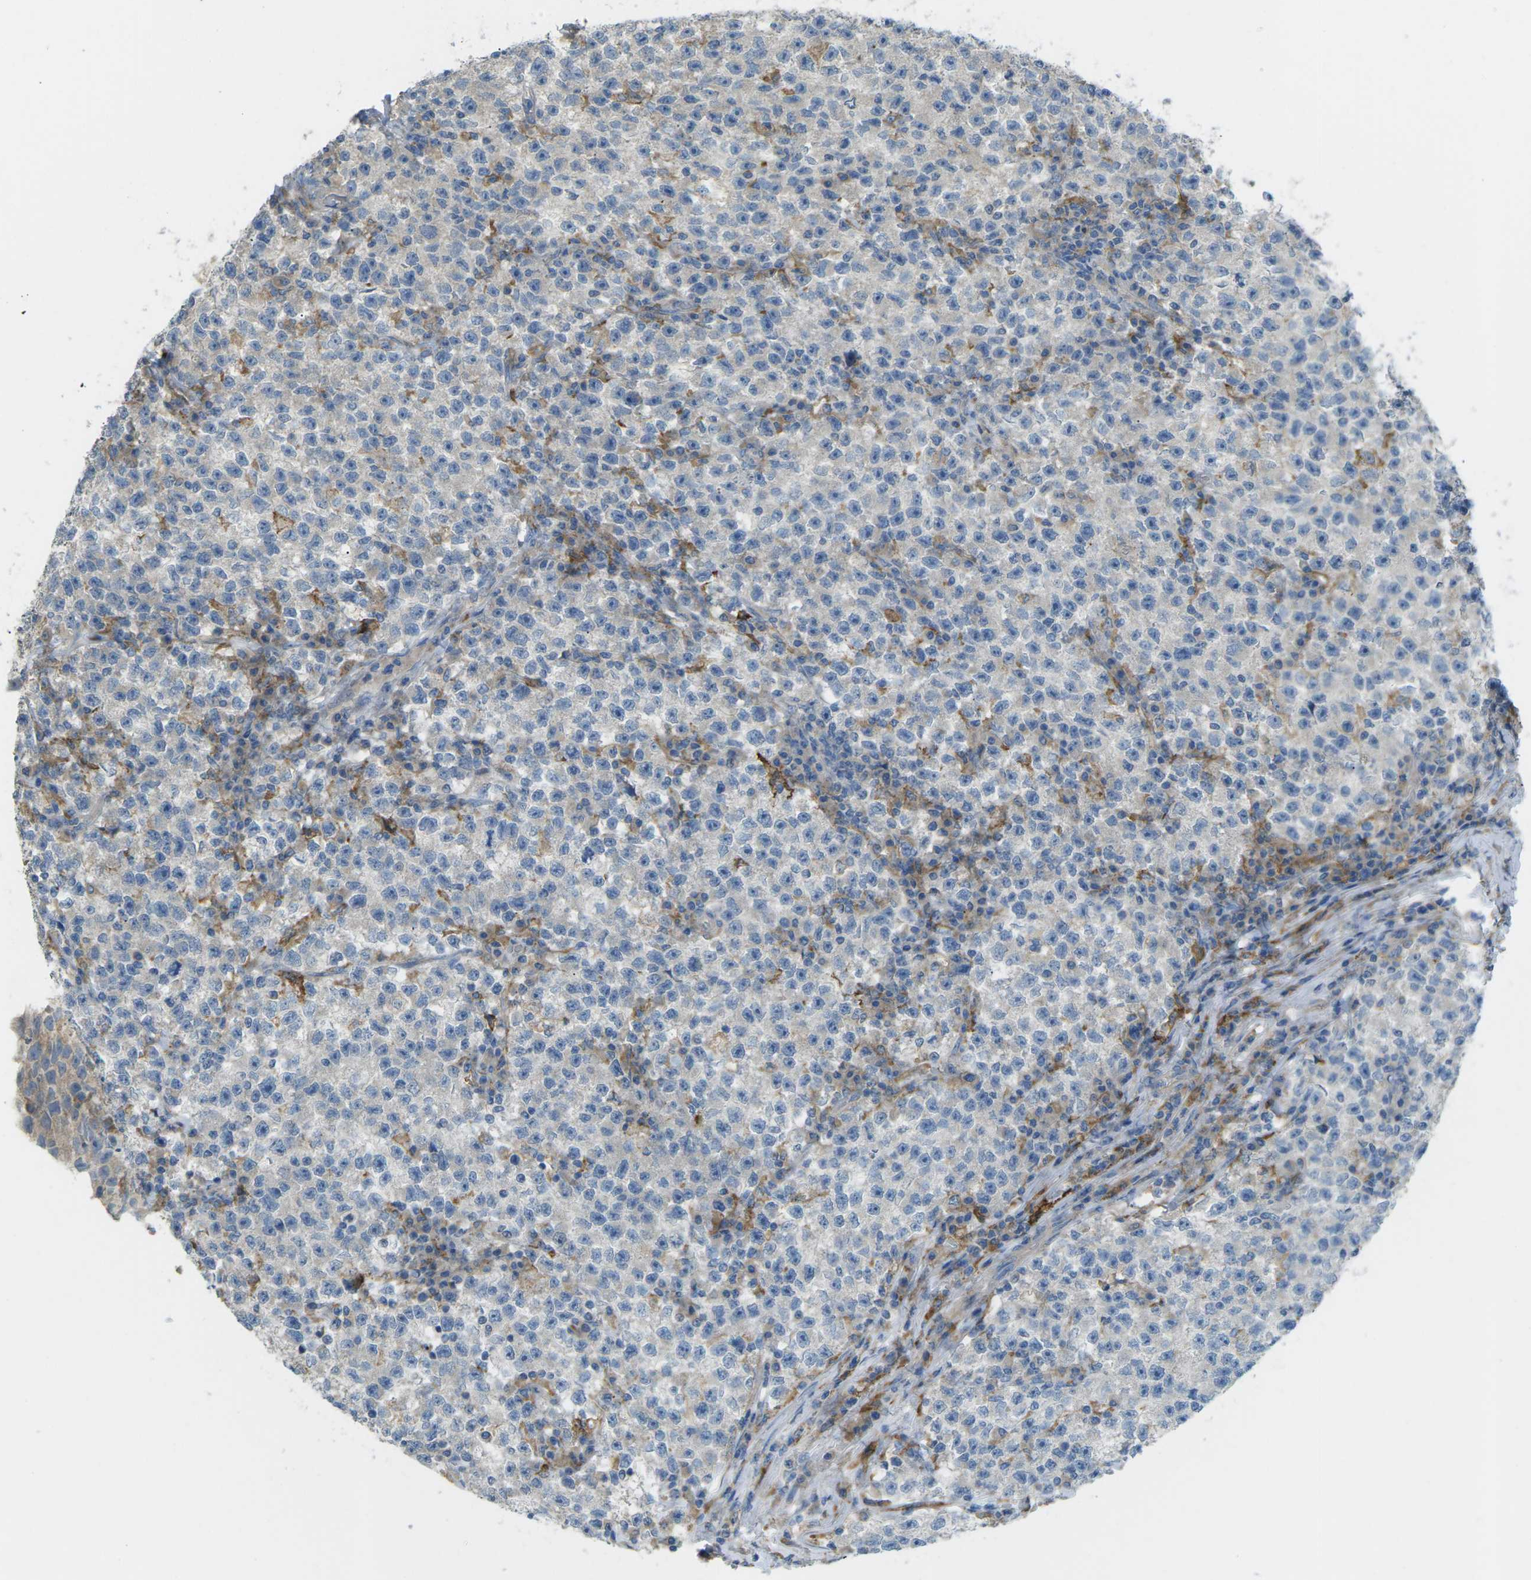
{"staining": {"intensity": "negative", "quantity": "none", "location": "none"}, "tissue": "testis cancer", "cell_type": "Tumor cells", "image_type": "cancer", "snomed": [{"axis": "morphology", "description": "Seminoma, NOS"}, {"axis": "topography", "description": "Testis"}], "caption": "Immunohistochemical staining of human testis seminoma shows no significant staining in tumor cells. The staining was performed using DAB (3,3'-diaminobenzidine) to visualize the protein expression in brown, while the nuclei were stained in blue with hematoxylin (Magnification: 20x).", "gene": "MYLK4", "patient": {"sex": "male", "age": 22}}